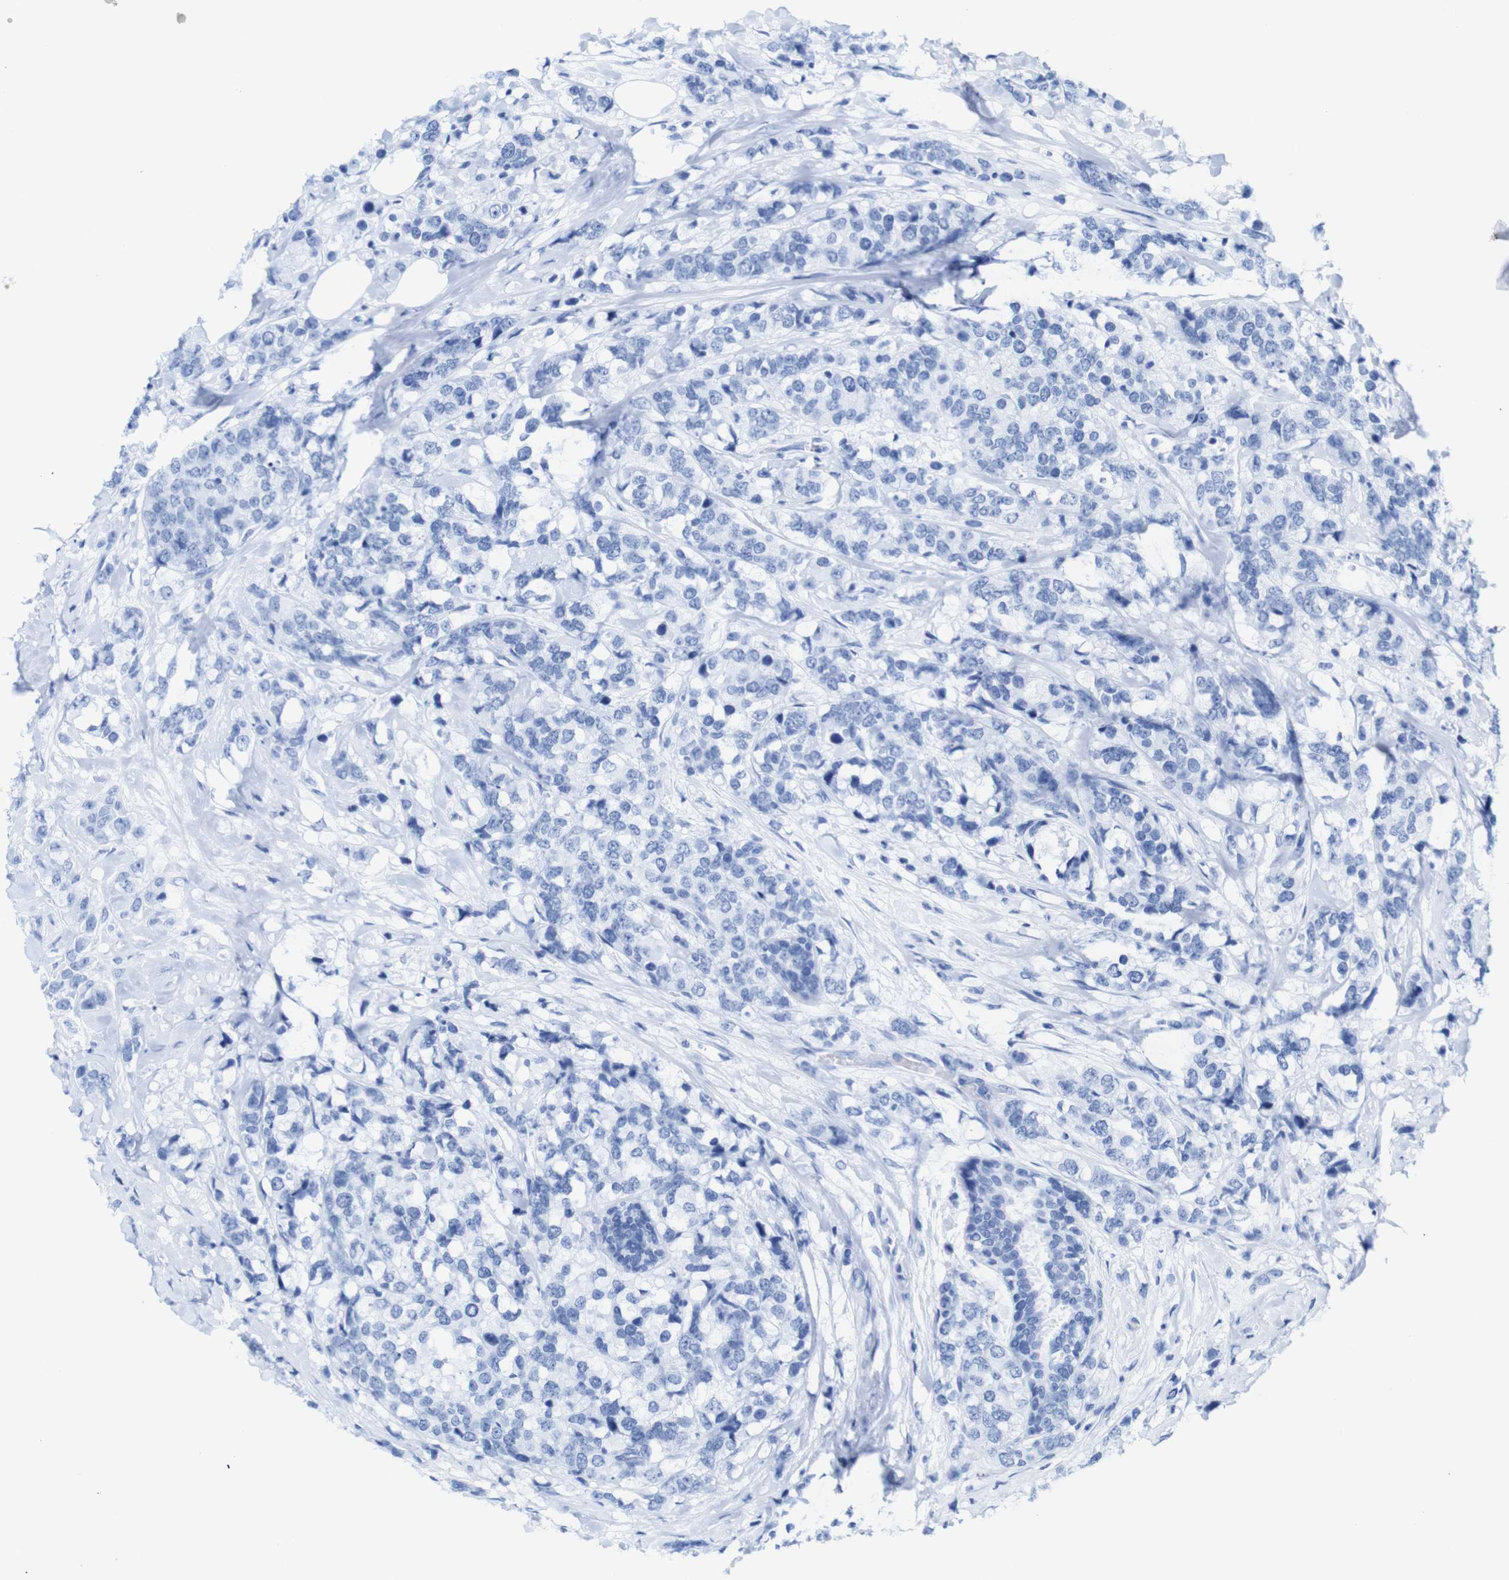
{"staining": {"intensity": "negative", "quantity": "none", "location": "none"}, "tissue": "breast cancer", "cell_type": "Tumor cells", "image_type": "cancer", "snomed": [{"axis": "morphology", "description": "Lobular carcinoma"}, {"axis": "topography", "description": "Breast"}], "caption": "The immunohistochemistry photomicrograph has no significant positivity in tumor cells of breast cancer (lobular carcinoma) tissue. (Brightfield microscopy of DAB immunohistochemistry (IHC) at high magnification).", "gene": "TCEAL9", "patient": {"sex": "female", "age": 59}}